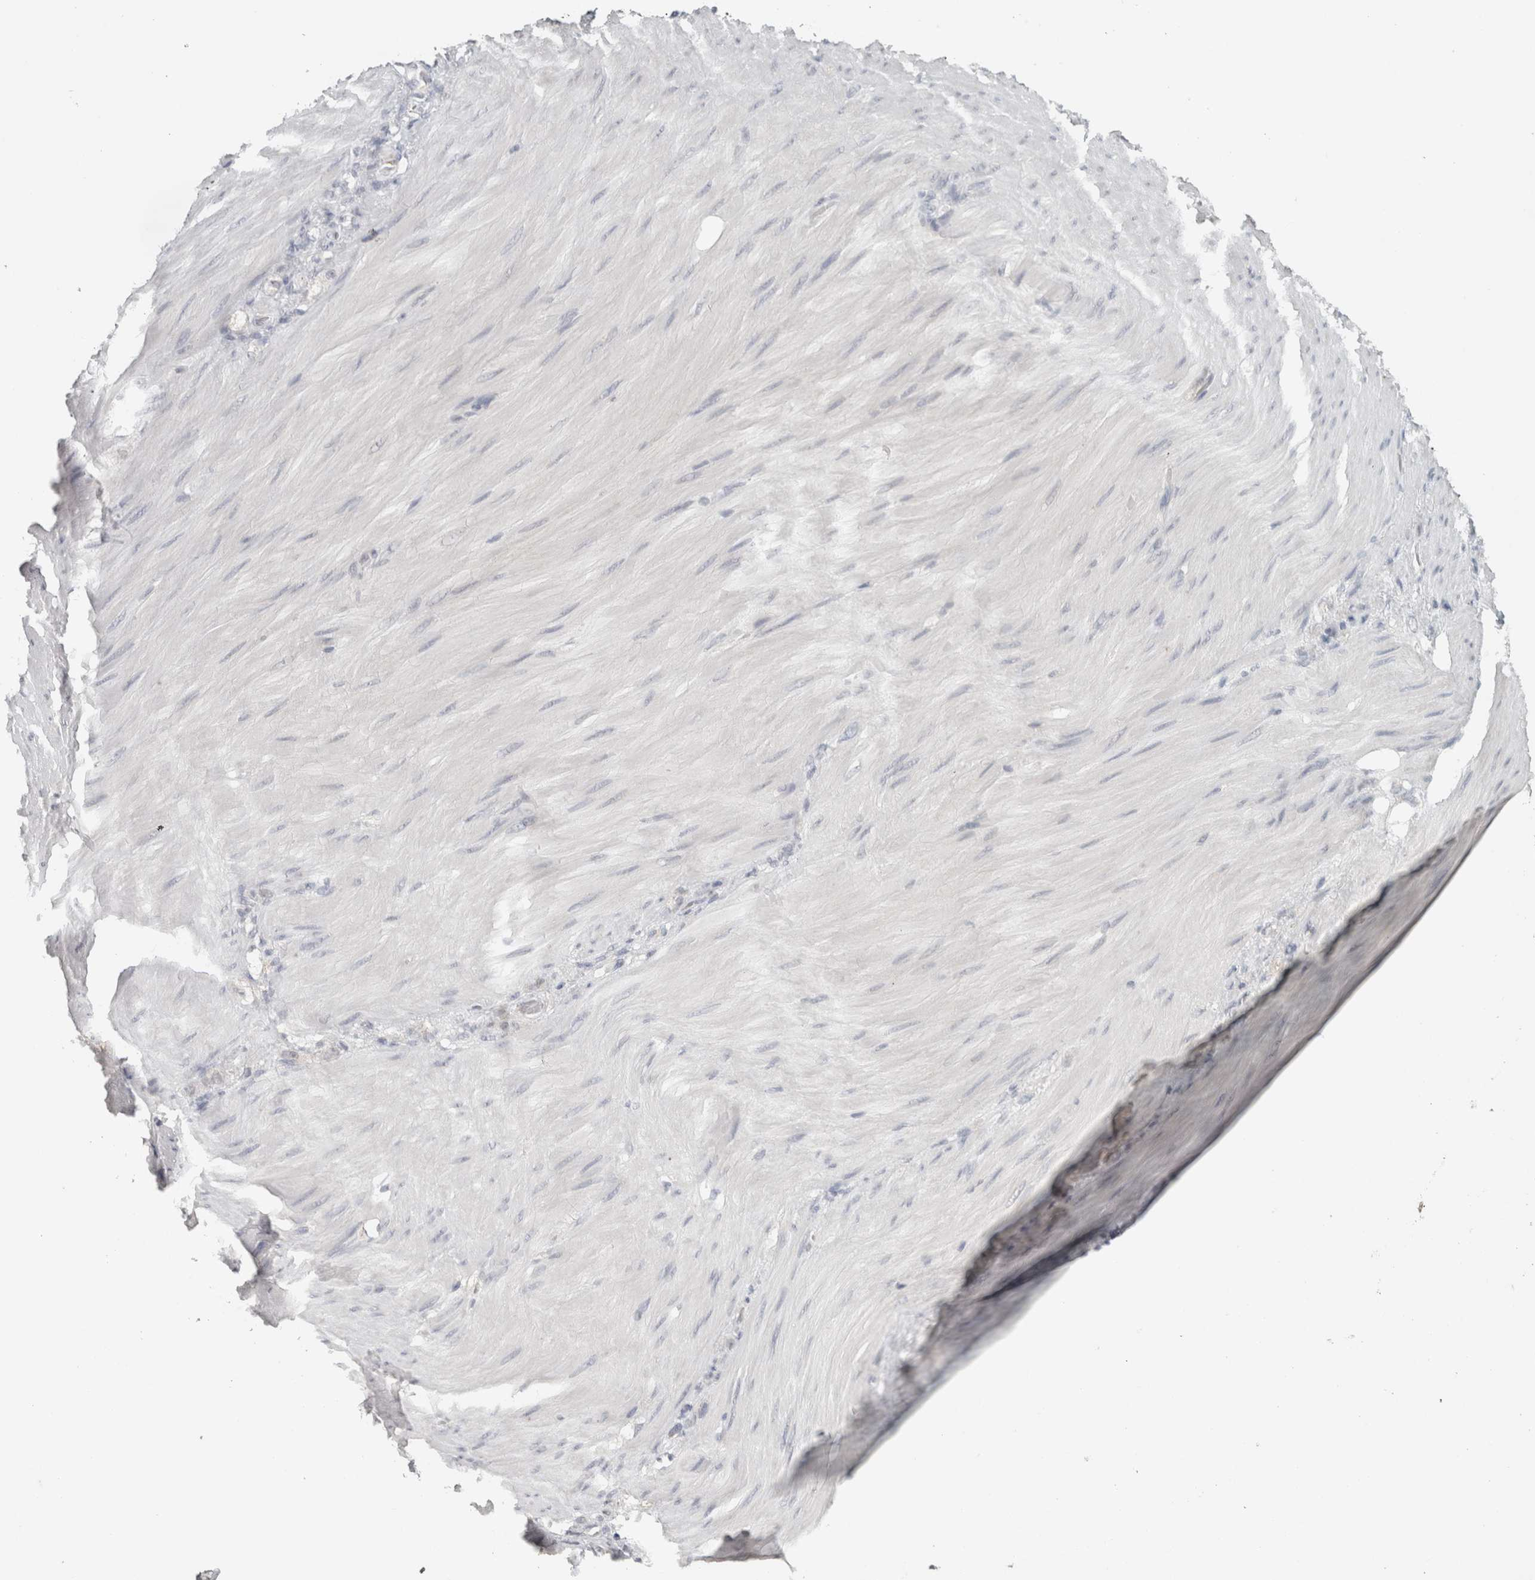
{"staining": {"intensity": "negative", "quantity": "none", "location": "none"}, "tissue": "stomach cancer", "cell_type": "Tumor cells", "image_type": "cancer", "snomed": [{"axis": "morphology", "description": "Normal tissue, NOS"}, {"axis": "morphology", "description": "Adenocarcinoma, NOS"}, {"axis": "topography", "description": "Stomach"}], "caption": "This is a image of IHC staining of adenocarcinoma (stomach), which shows no expression in tumor cells.", "gene": "TRAT1", "patient": {"sex": "male", "age": 82}}